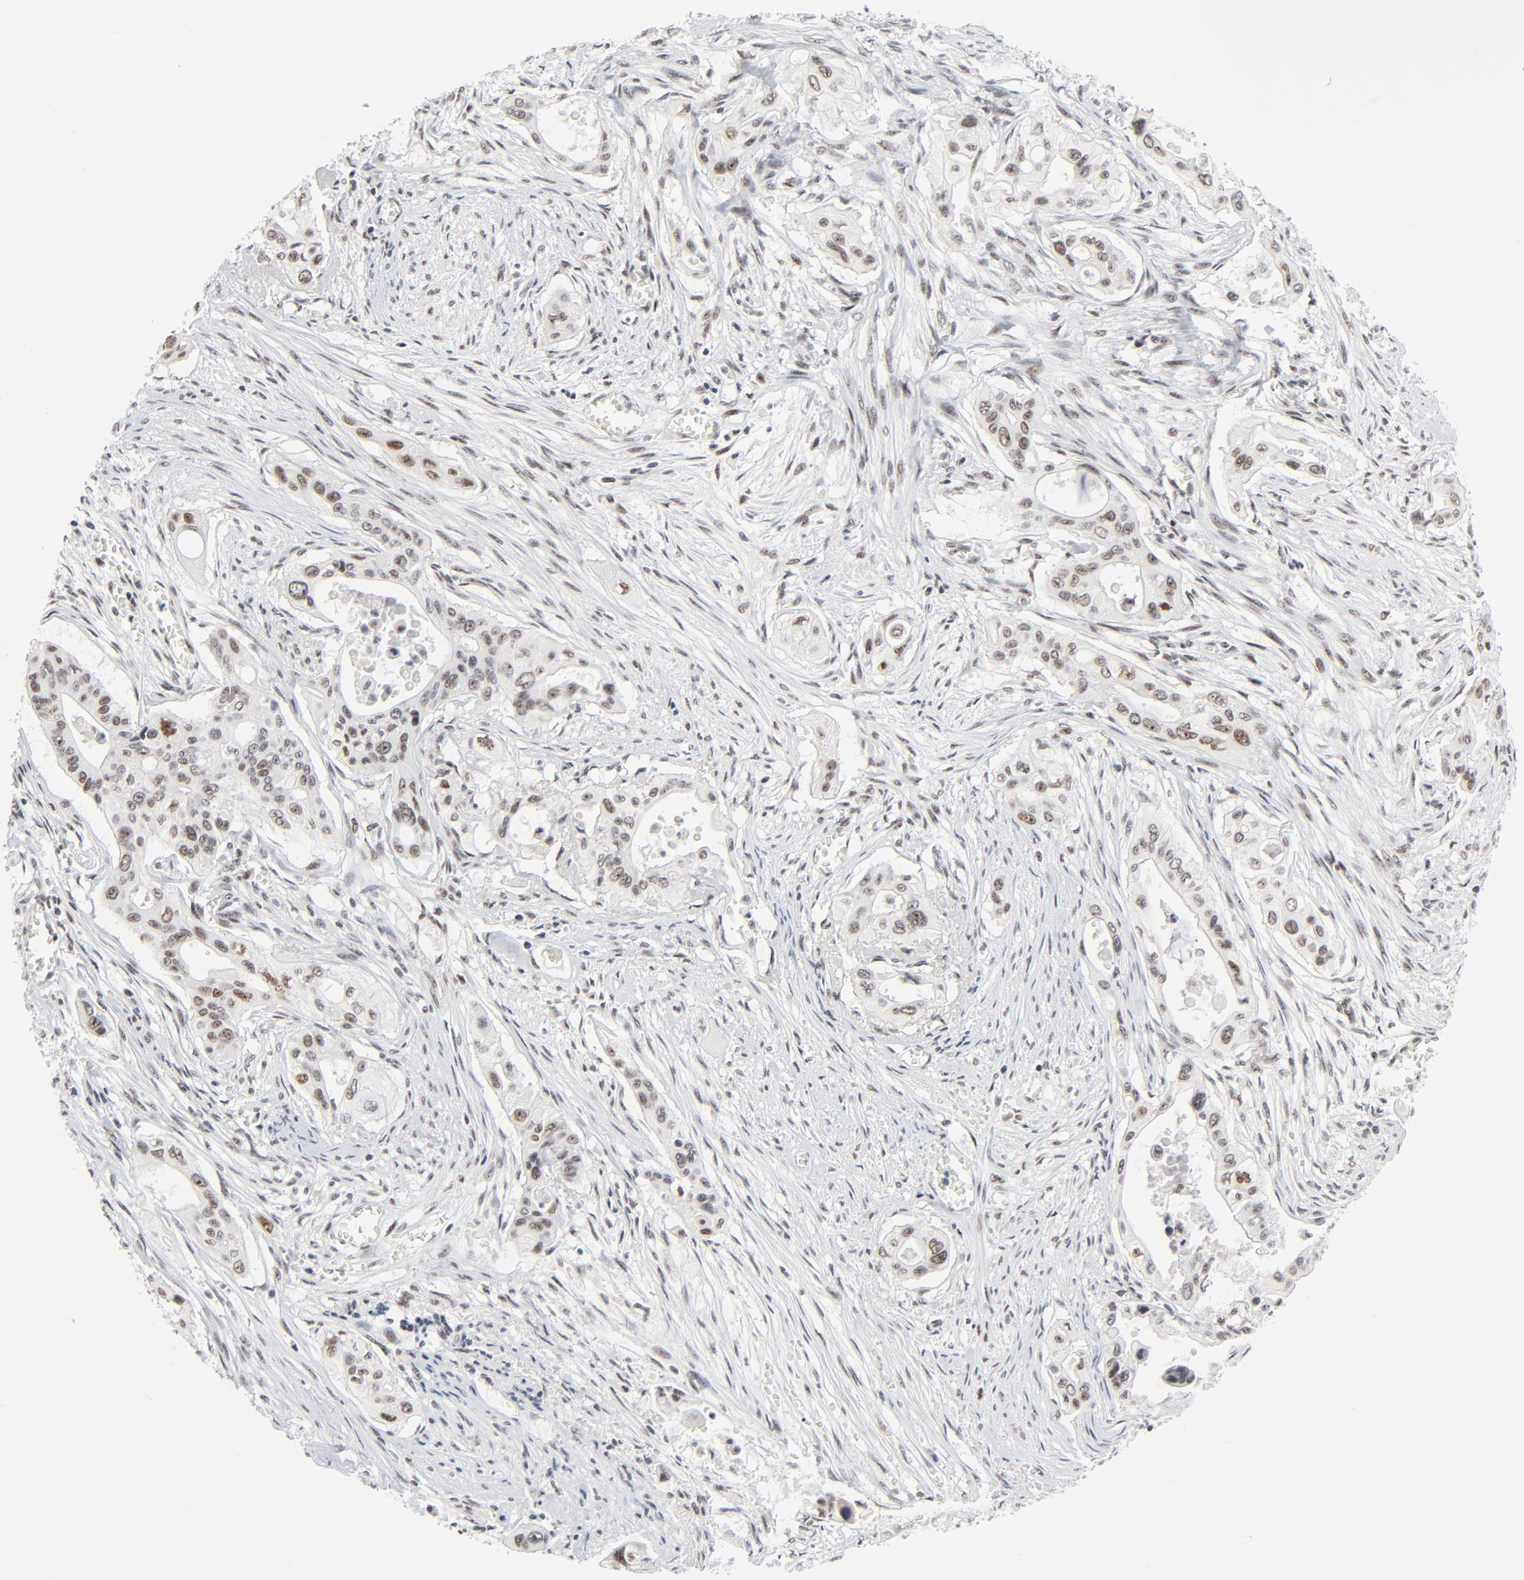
{"staining": {"intensity": "moderate", "quantity": ">75%", "location": "nuclear"}, "tissue": "pancreatic cancer", "cell_type": "Tumor cells", "image_type": "cancer", "snomed": [{"axis": "morphology", "description": "Adenocarcinoma, NOS"}, {"axis": "topography", "description": "Pancreas"}], "caption": "Brown immunohistochemical staining in adenocarcinoma (pancreatic) displays moderate nuclear positivity in about >75% of tumor cells.", "gene": "GTF2H1", "patient": {"sex": "male", "age": 77}}